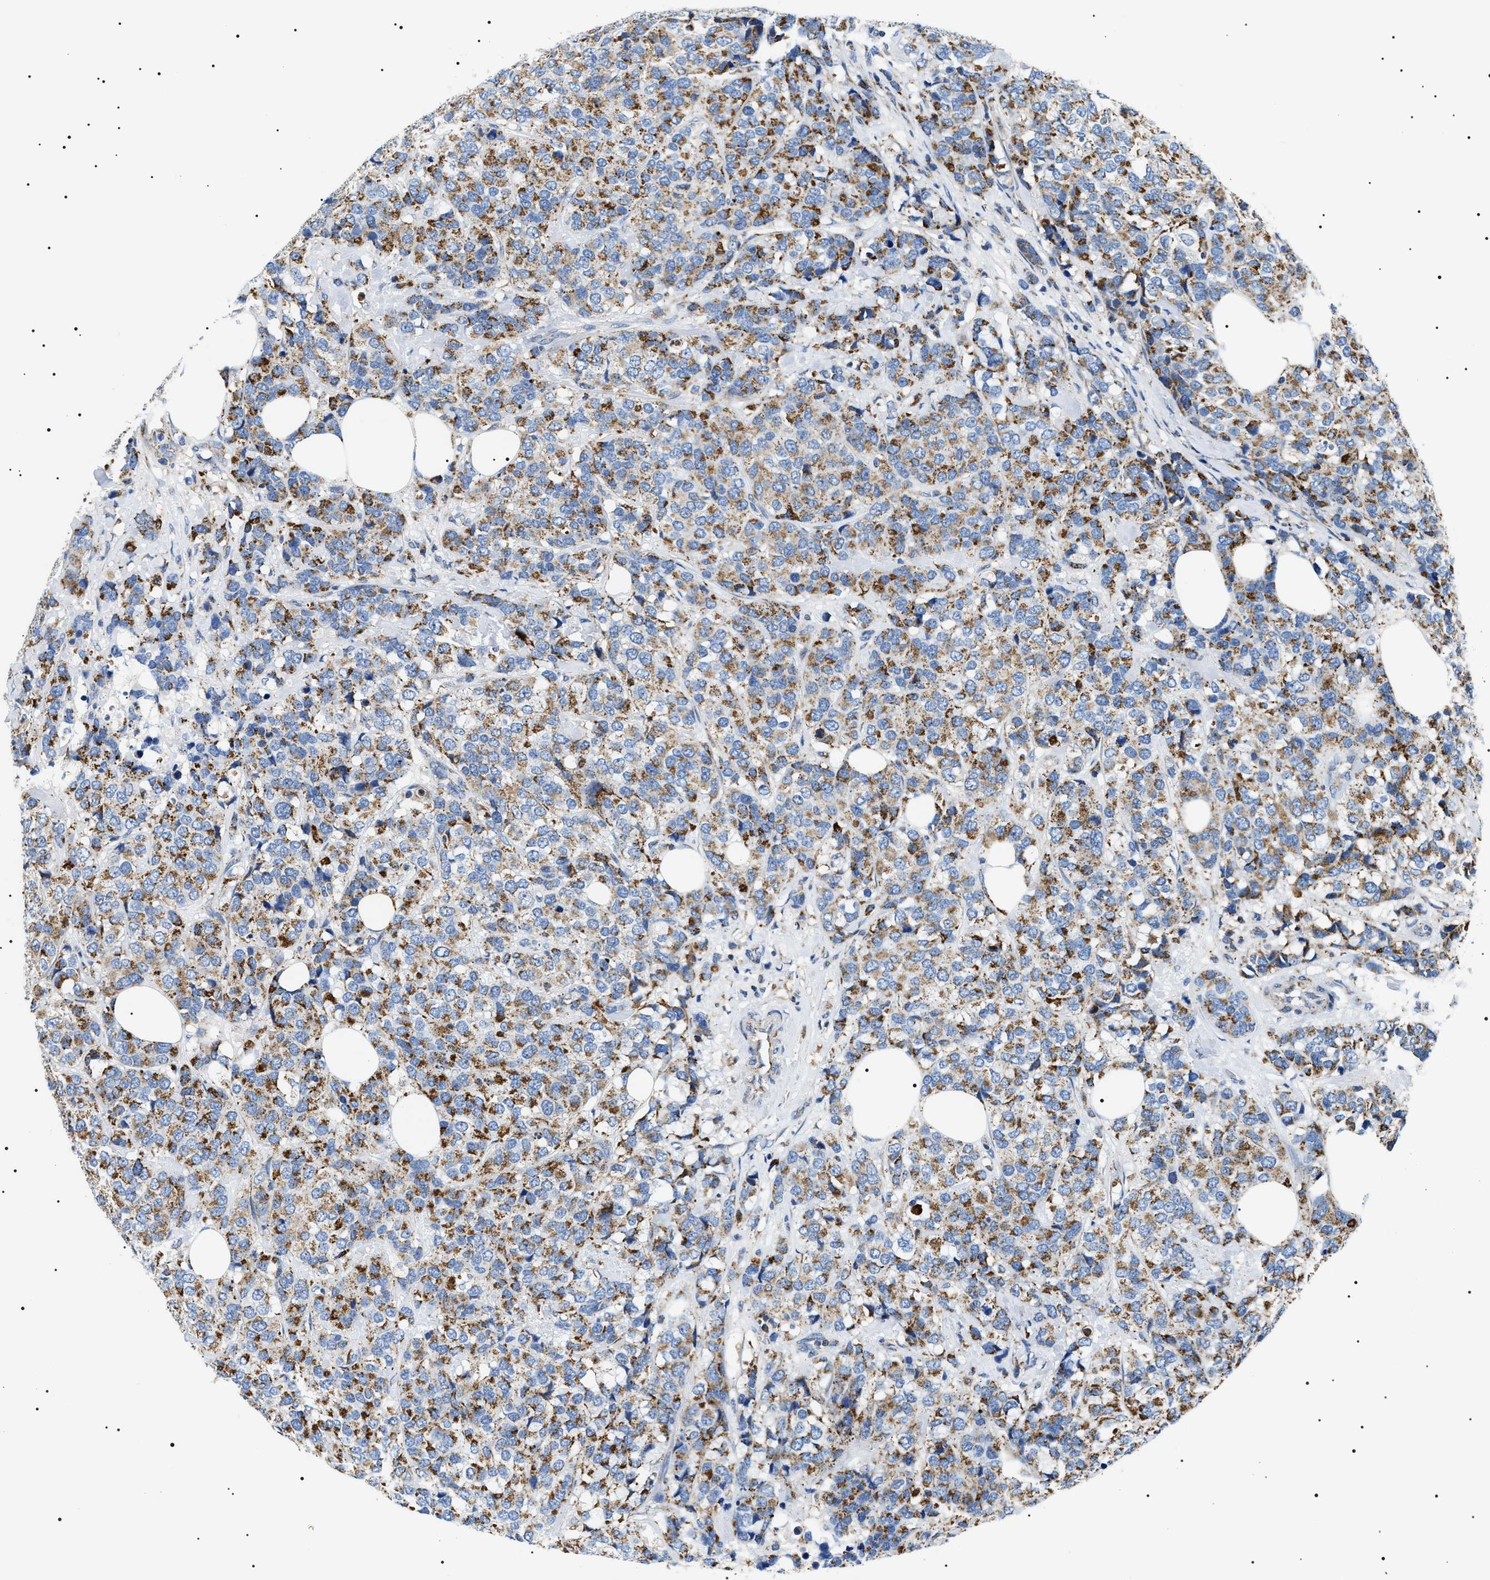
{"staining": {"intensity": "strong", "quantity": "25%-75%", "location": "cytoplasmic/membranous"}, "tissue": "breast cancer", "cell_type": "Tumor cells", "image_type": "cancer", "snomed": [{"axis": "morphology", "description": "Lobular carcinoma"}, {"axis": "topography", "description": "Breast"}], "caption": "Protein staining by IHC reveals strong cytoplasmic/membranous staining in about 25%-75% of tumor cells in breast cancer.", "gene": "OXSM", "patient": {"sex": "female", "age": 59}}